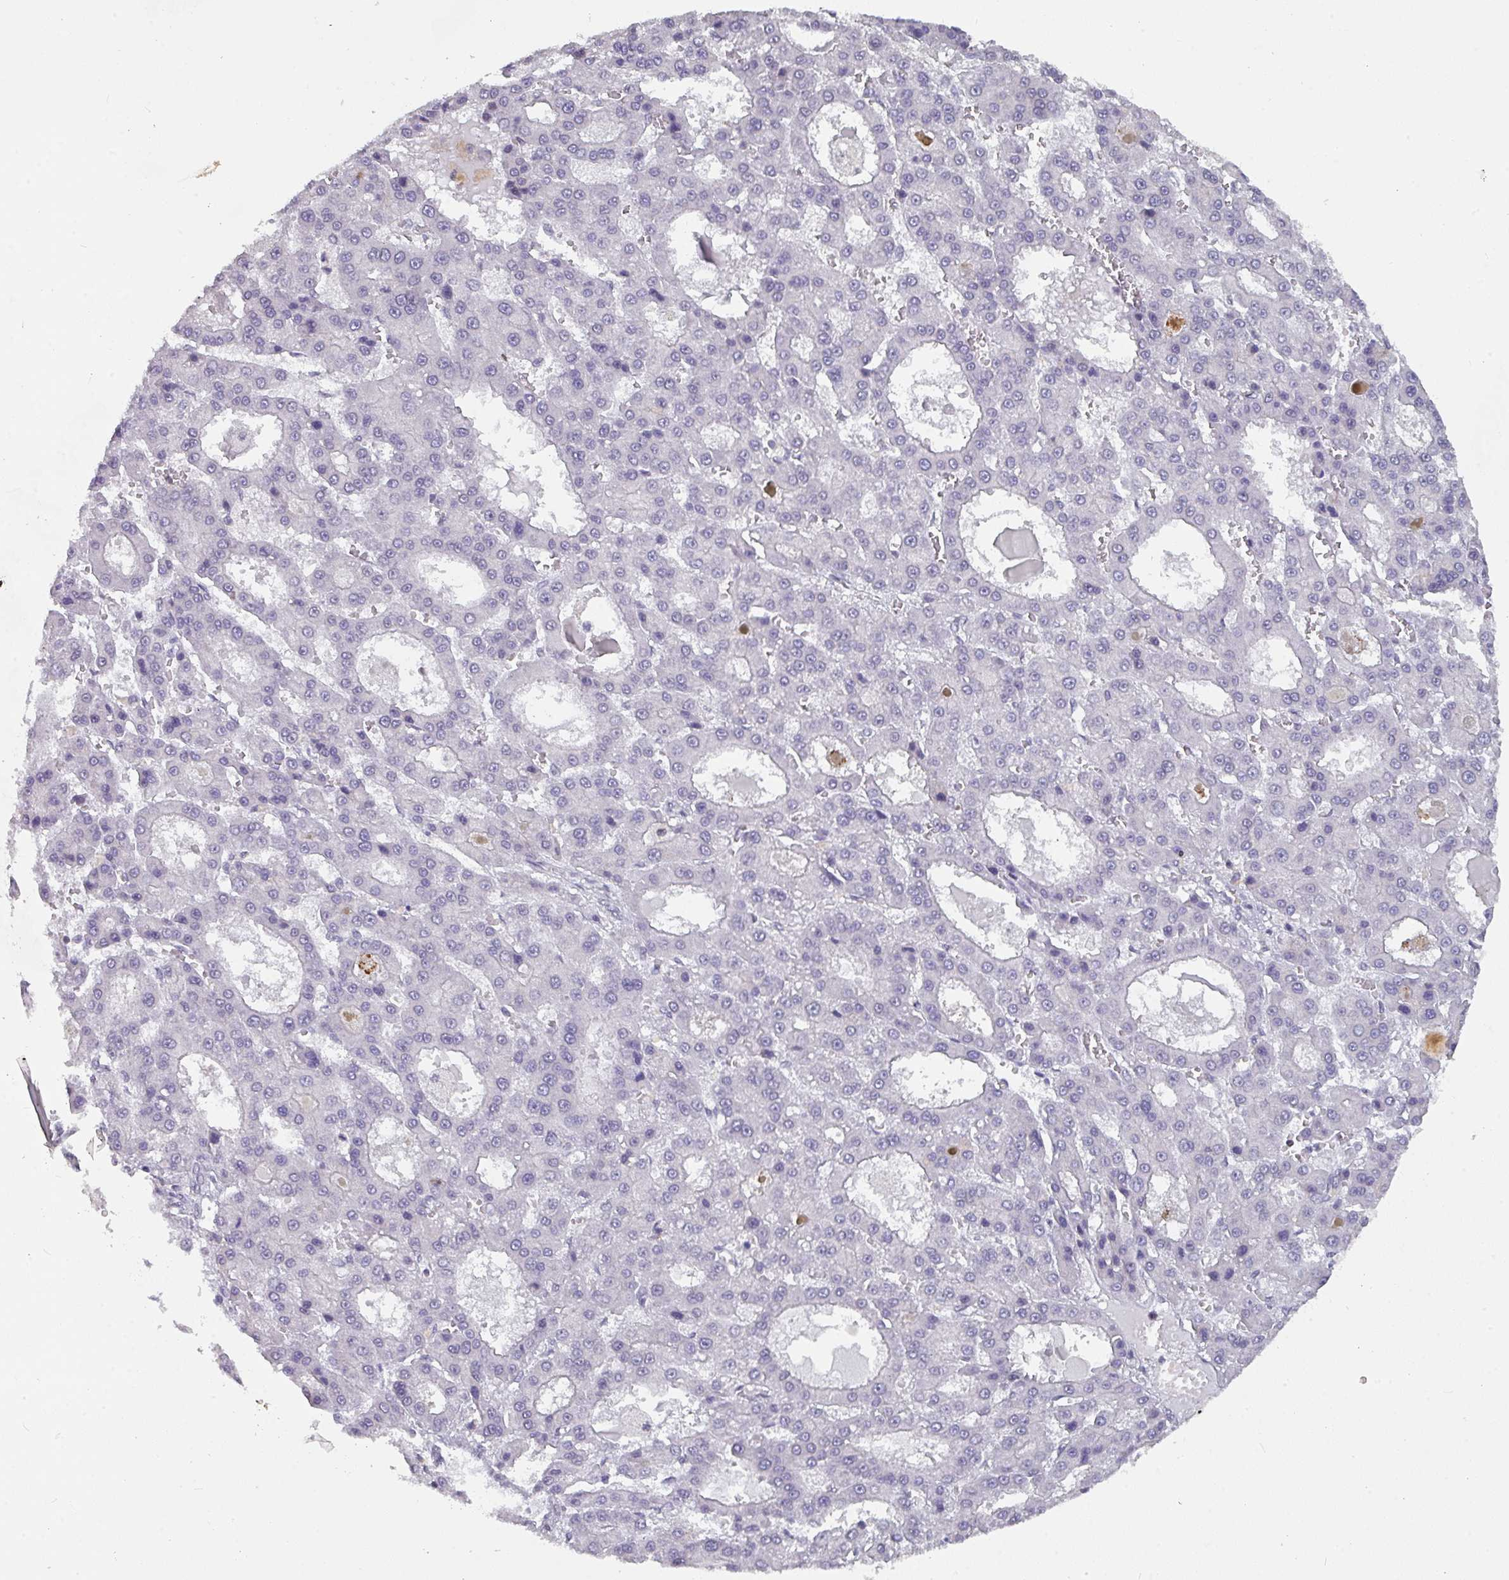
{"staining": {"intensity": "negative", "quantity": "none", "location": "none"}, "tissue": "liver cancer", "cell_type": "Tumor cells", "image_type": "cancer", "snomed": [{"axis": "morphology", "description": "Carcinoma, Hepatocellular, NOS"}, {"axis": "topography", "description": "Liver"}], "caption": "DAB immunohistochemical staining of hepatocellular carcinoma (liver) shows no significant staining in tumor cells.", "gene": "RASAL3", "patient": {"sex": "male", "age": 70}}